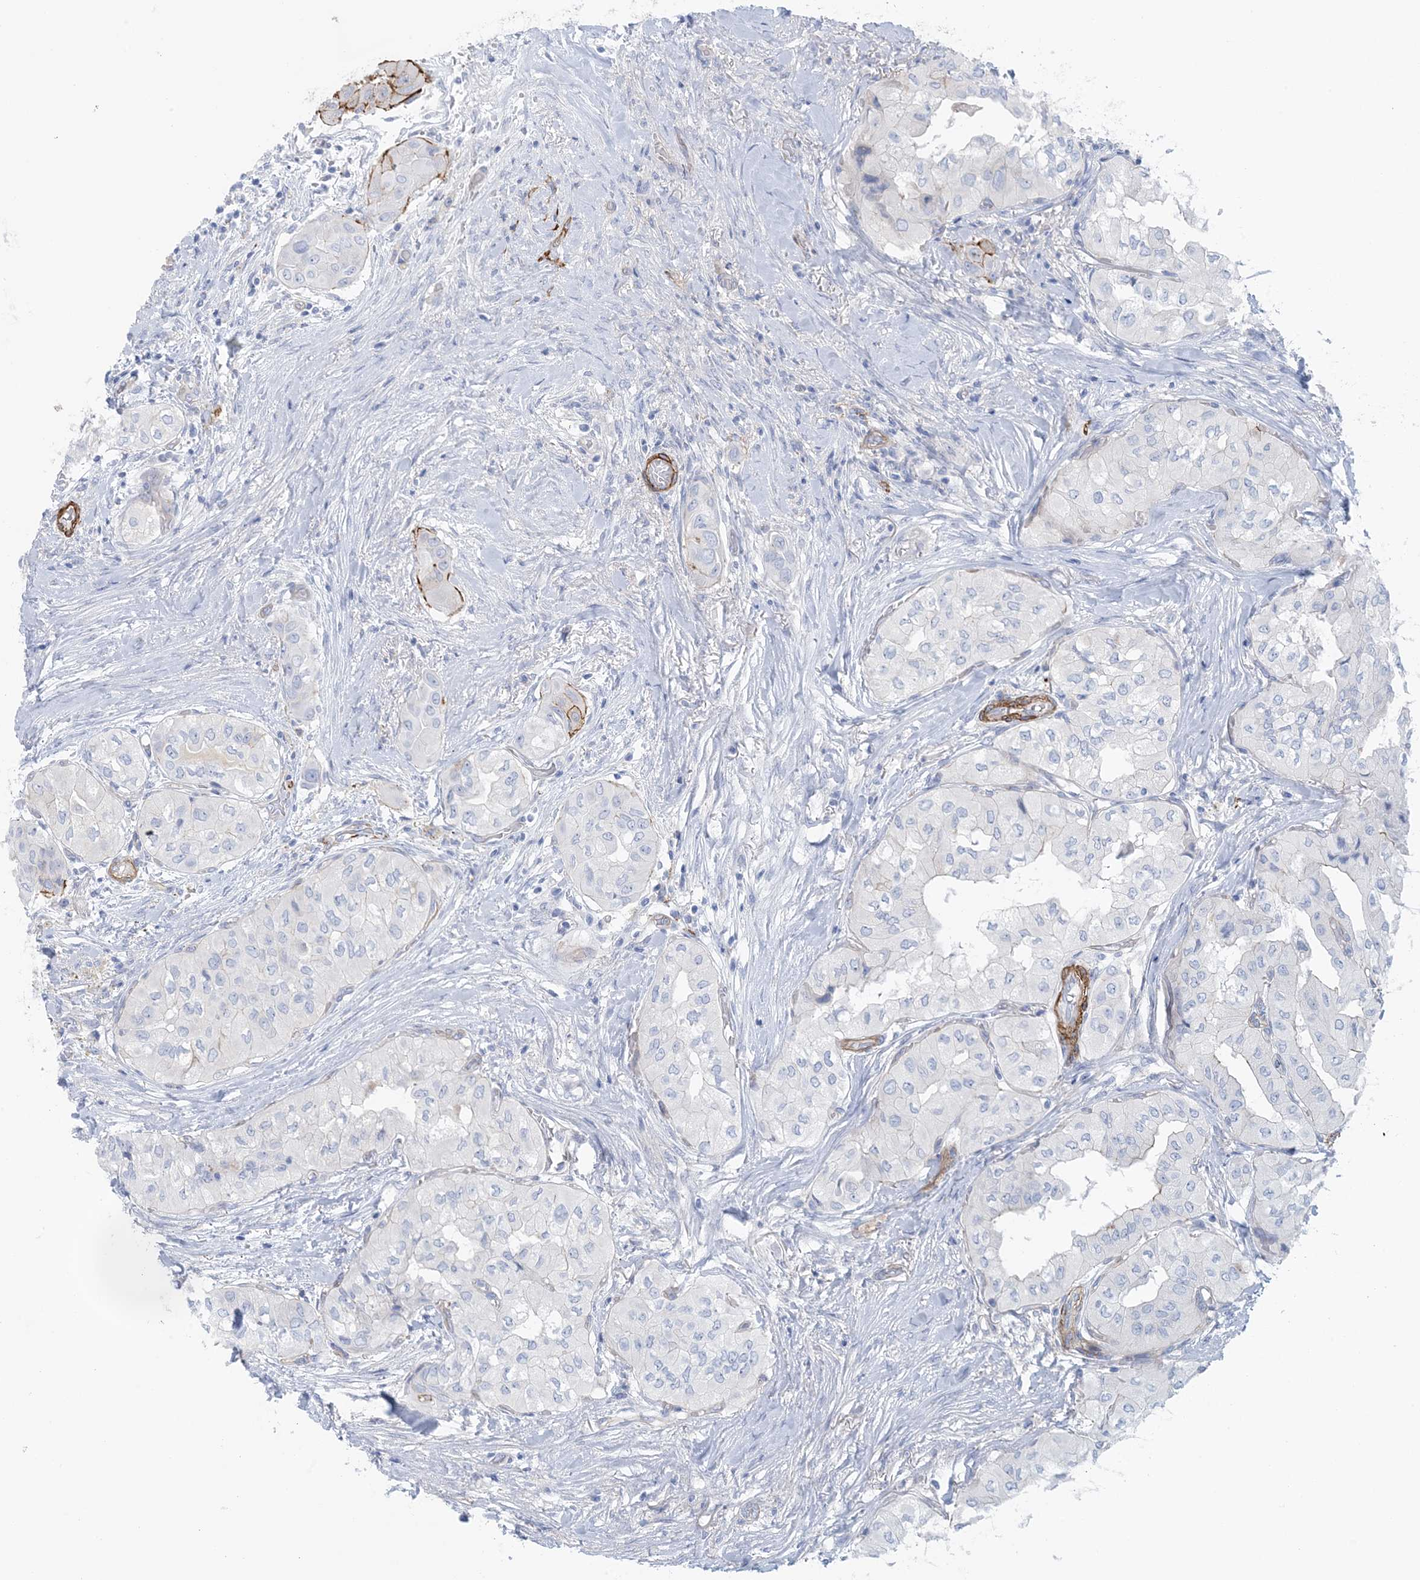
{"staining": {"intensity": "negative", "quantity": "none", "location": "none"}, "tissue": "thyroid cancer", "cell_type": "Tumor cells", "image_type": "cancer", "snomed": [{"axis": "morphology", "description": "Papillary adenocarcinoma, NOS"}, {"axis": "topography", "description": "Thyroid gland"}], "caption": "DAB immunohistochemical staining of thyroid cancer (papillary adenocarcinoma) displays no significant positivity in tumor cells.", "gene": "SHANK1", "patient": {"sex": "female", "age": 59}}